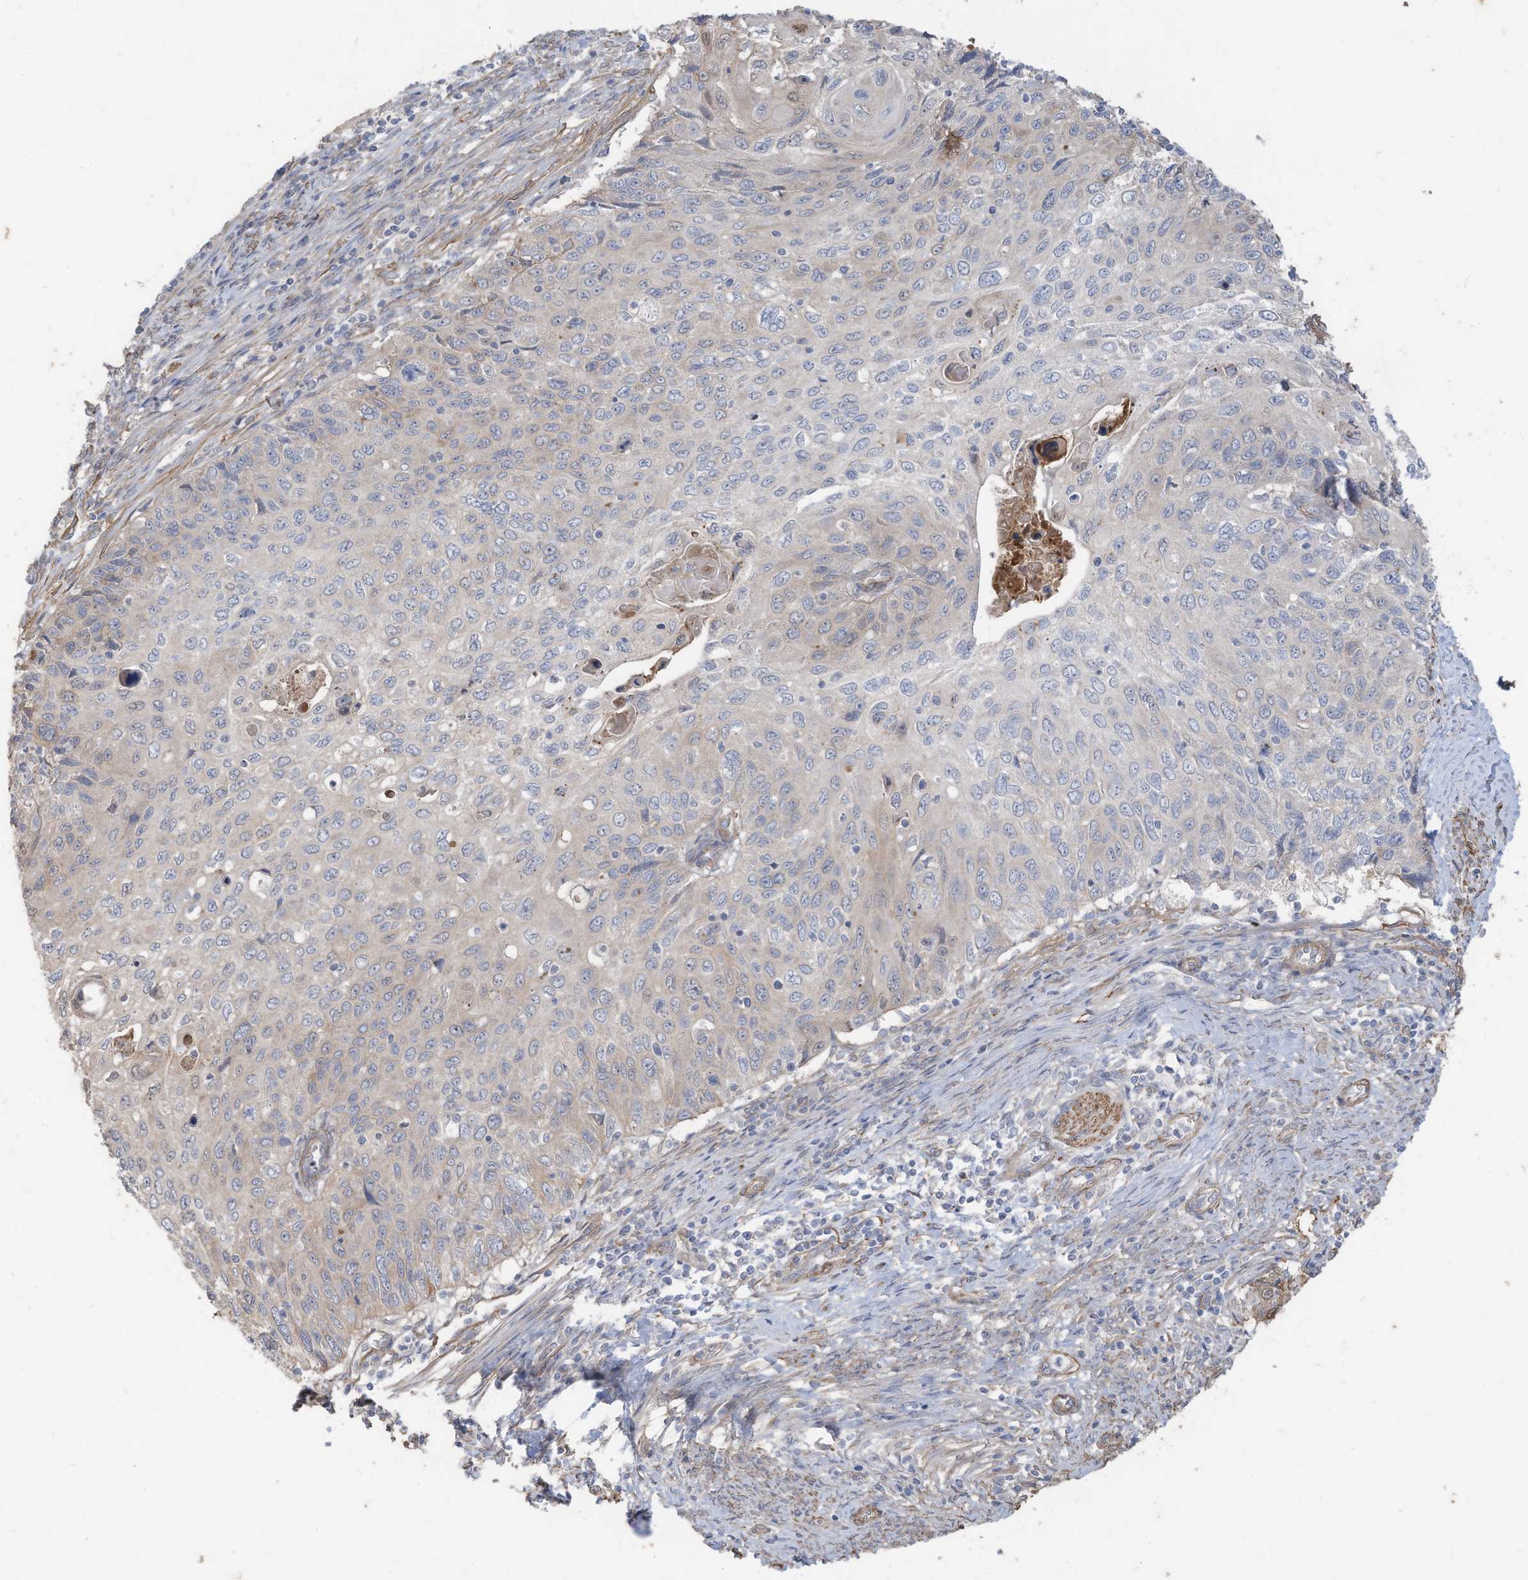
{"staining": {"intensity": "negative", "quantity": "none", "location": "none"}, "tissue": "cervical cancer", "cell_type": "Tumor cells", "image_type": "cancer", "snomed": [{"axis": "morphology", "description": "Squamous cell carcinoma, NOS"}, {"axis": "topography", "description": "Cervix"}], "caption": "Tumor cells are negative for brown protein staining in squamous cell carcinoma (cervical).", "gene": "SLC17A7", "patient": {"sex": "female", "age": 70}}